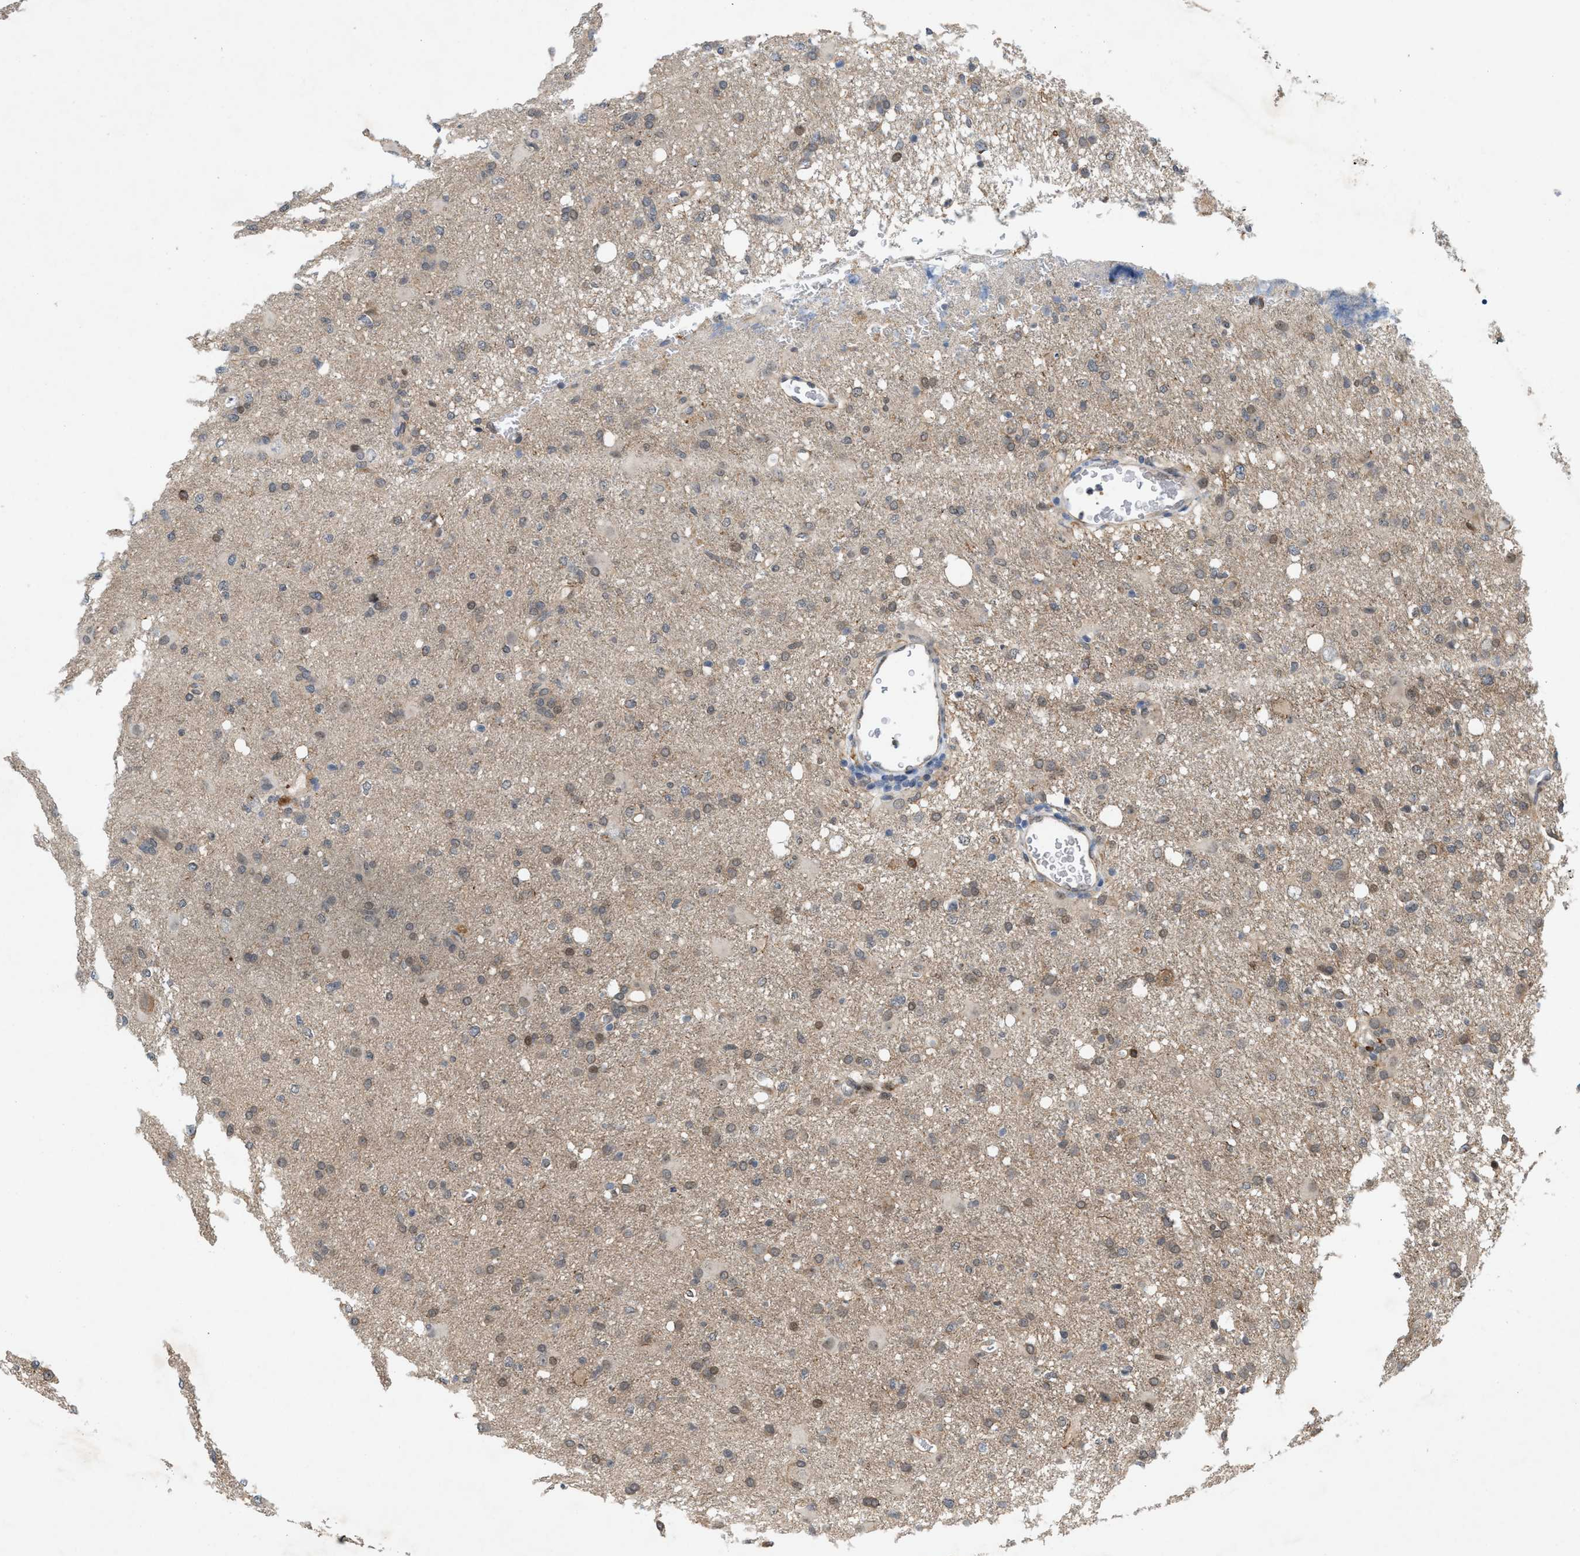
{"staining": {"intensity": "weak", "quantity": "25%-75%", "location": "cytoplasmic/membranous"}, "tissue": "glioma", "cell_type": "Tumor cells", "image_type": "cancer", "snomed": [{"axis": "morphology", "description": "Glioma, malignant, High grade"}, {"axis": "topography", "description": "Brain"}], "caption": "Human malignant glioma (high-grade) stained with a protein marker displays weak staining in tumor cells.", "gene": "MFSD6", "patient": {"sex": "female", "age": 57}}